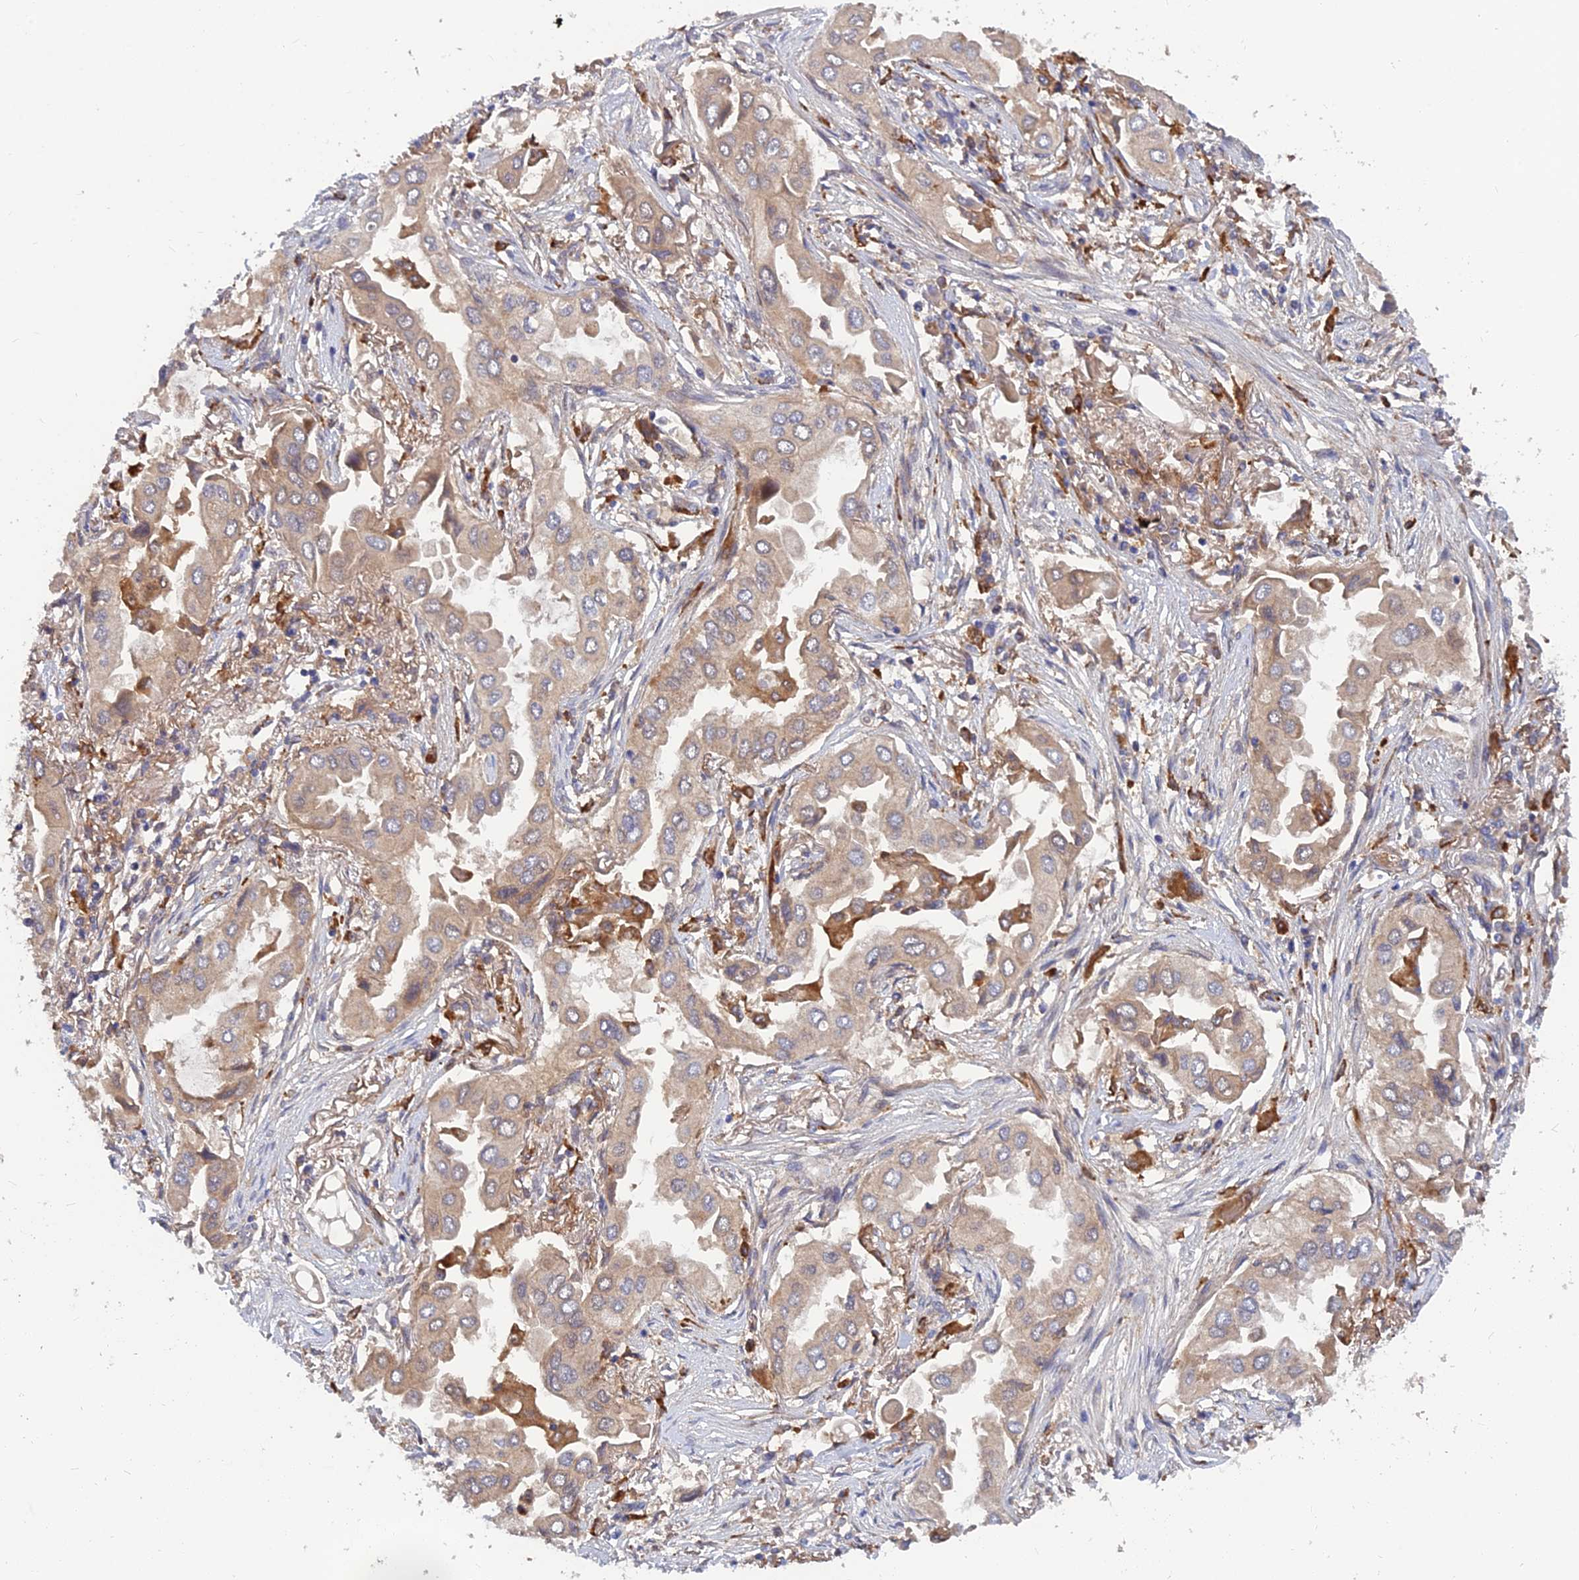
{"staining": {"intensity": "weak", "quantity": "25%-75%", "location": "cytoplasmic/membranous"}, "tissue": "lung cancer", "cell_type": "Tumor cells", "image_type": "cancer", "snomed": [{"axis": "morphology", "description": "Adenocarcinoma, NOS"}, {"axis": "topography", "description": "Lung"}], "caption": "A low amount of weak cytoplasmic/membranous expression is seen in about 25%-75% of tumor cells in lung adenocarcinoma tissue. The staining was performed using DAB to visualize the protein expression in brown, while the nuclei were stained in blue with hematoxylin (Magnification: 20x).", "gene": "FAM151B", "patient": {"sex": "female", "age": 76}}